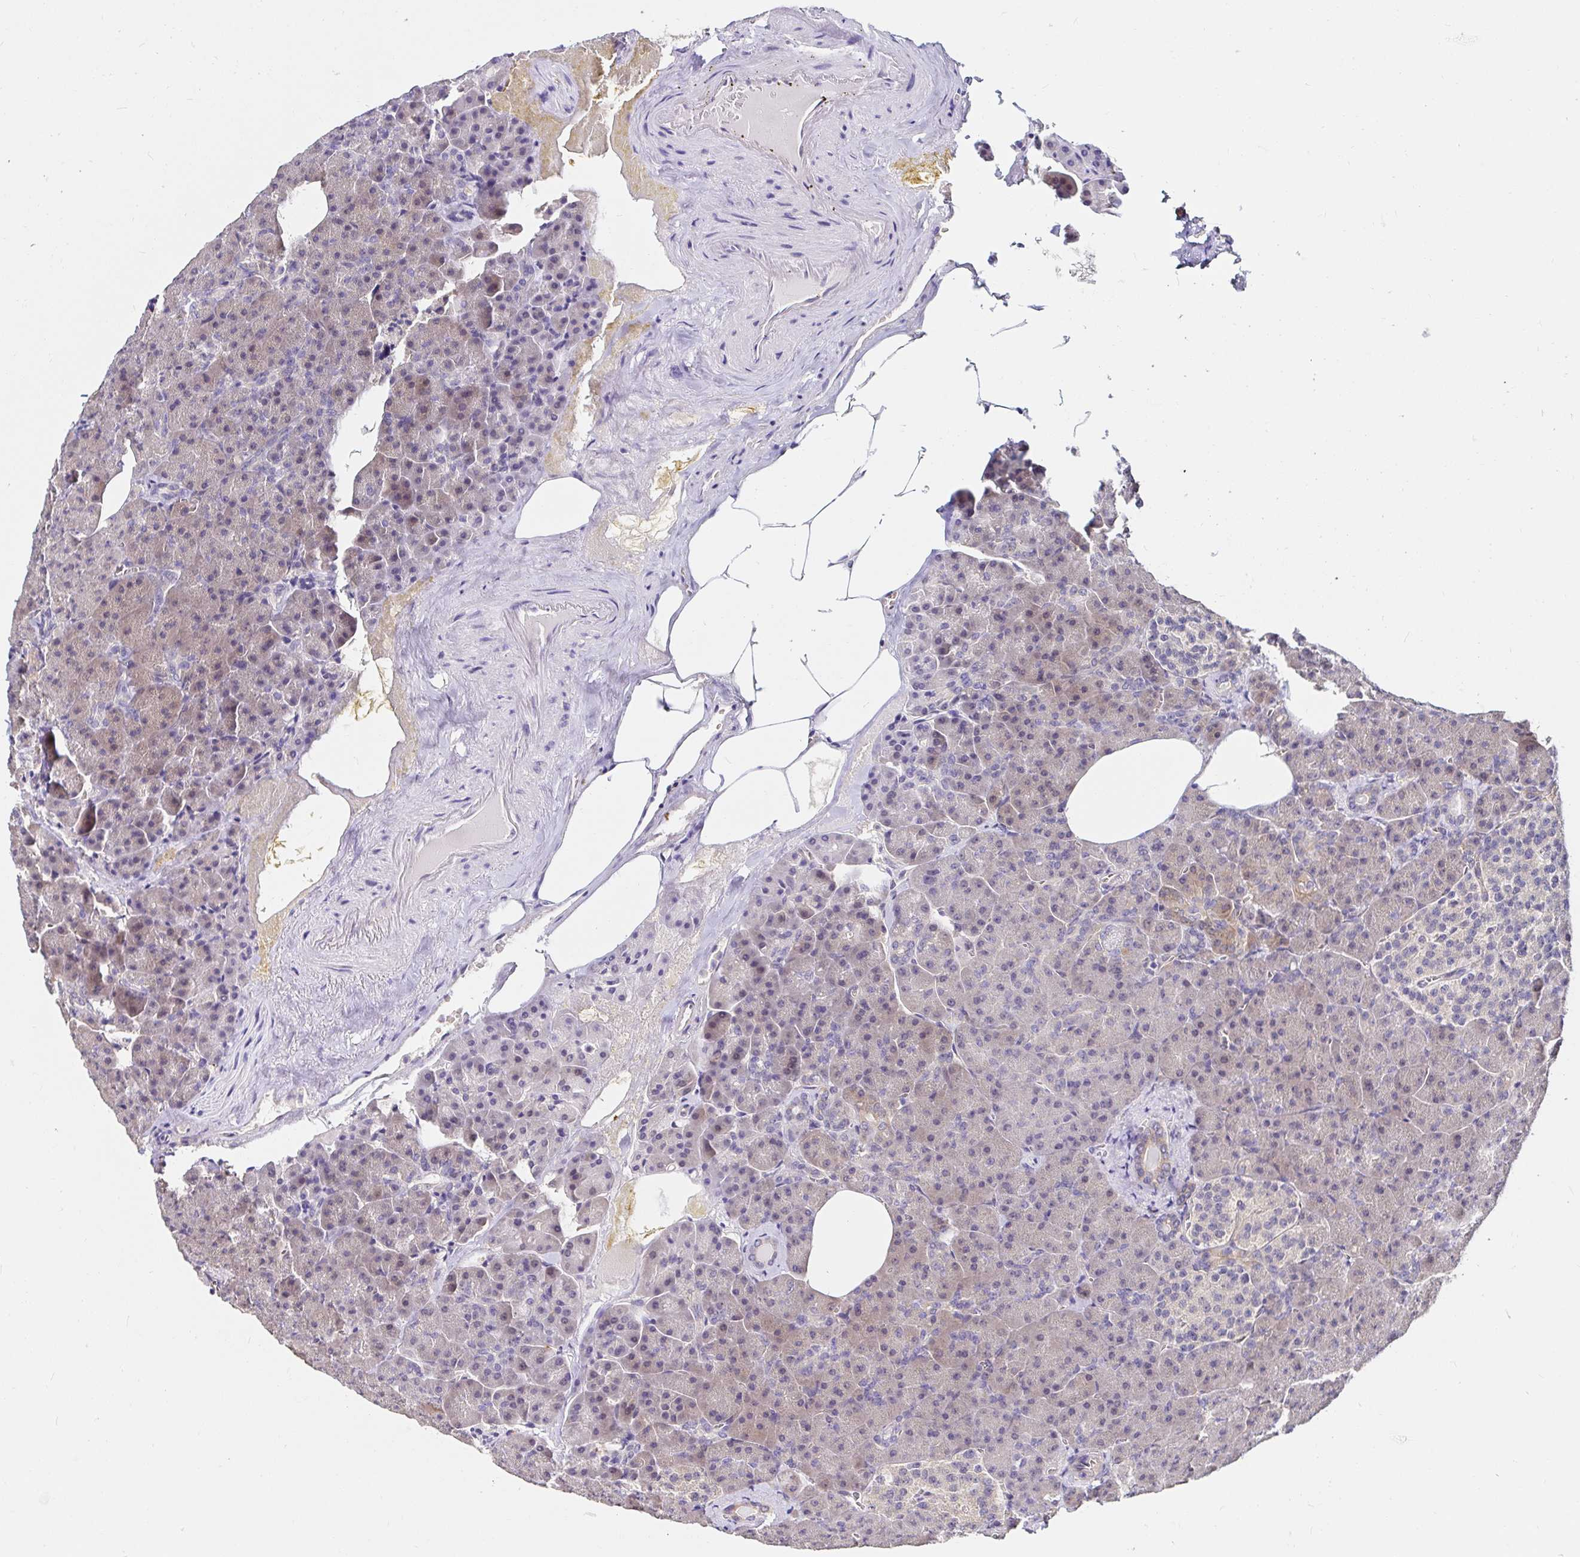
{"staining": {"intensity": "weak", "quantity": "<25%", "location": "cytoplasmic/membranous"}, "tissue": "pancreas", "cell_type": "Exocrine glandular cells", "image_type": "normal", "snomed": [{"axis": "morphology", "description": "Normal tissue, NOS"}, {"axis": "topography", "description": "Pancreas"}], "caption": "A photomicrograph of pancreas stained for a protein exhibits no brown staining in exocrine glandular cells.", "gene": "RSRP1", "patient": {"sex": "female", "age": 74}}